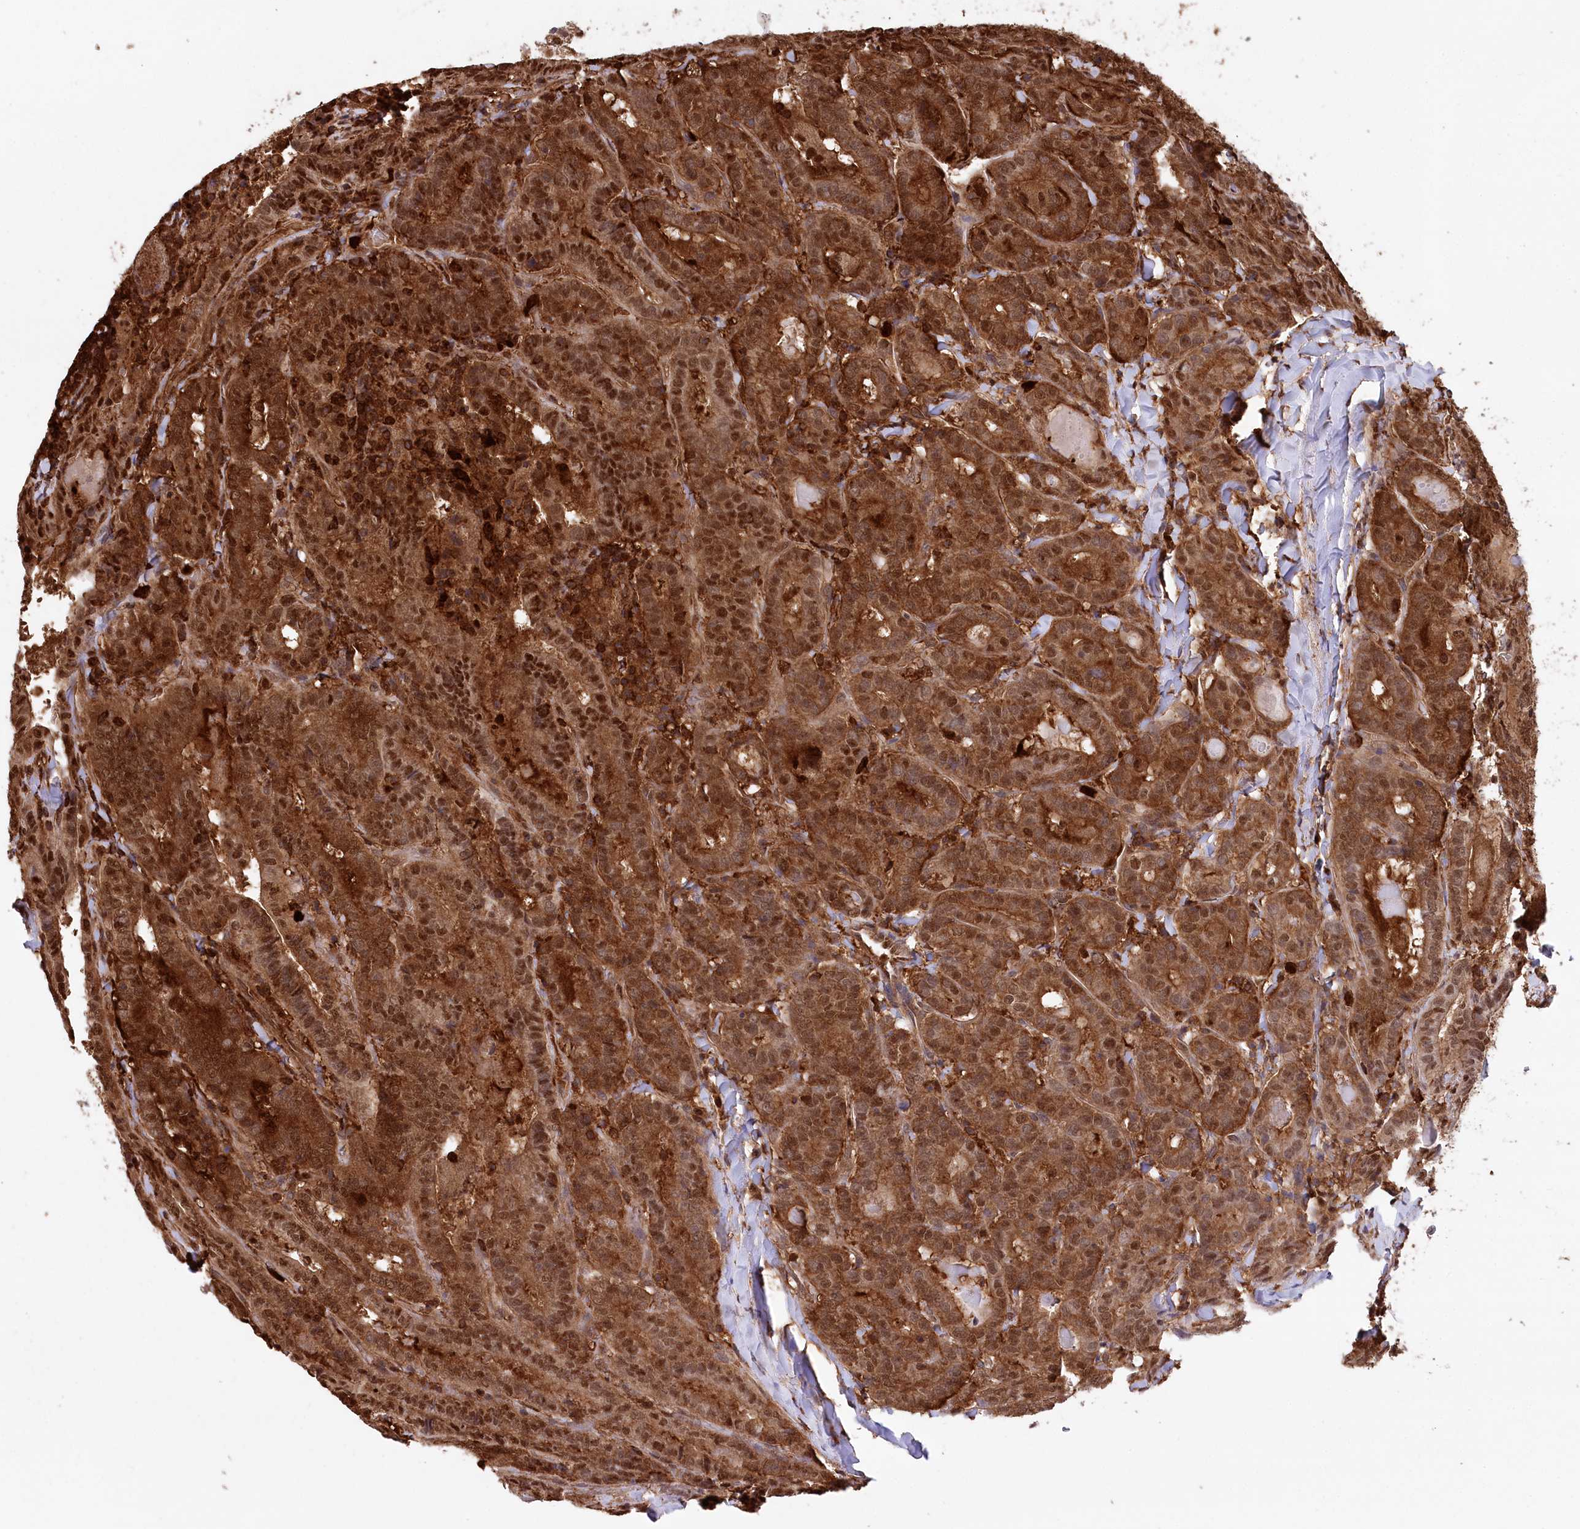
{"staining": {"intensity": "strong", "quantity": ">75%", "location": "cytoplasmic/membranous,nuclear"}, "tissue": "thyroid cancer", "cell_type": "Tumor cells", "image_type": "cancer", "snomed": [{"axis": "morphology", "description": "Papillary adenocarcinoma, NOS"}, {"axis": "topography", "description": "Thyroid gland"}], "caption": "Immunohistochemical staining of papillary adenocarcinoma (thyroid) demonstrates high levels of strong cytoplasmic/membranous and nuclear protein staining in approximately >75% of tumor cells. The protein is shown in brown color, while the nuclei are stained blue.", "gene": "LSG1", "patient": {"sex": "female", "age": 72}}